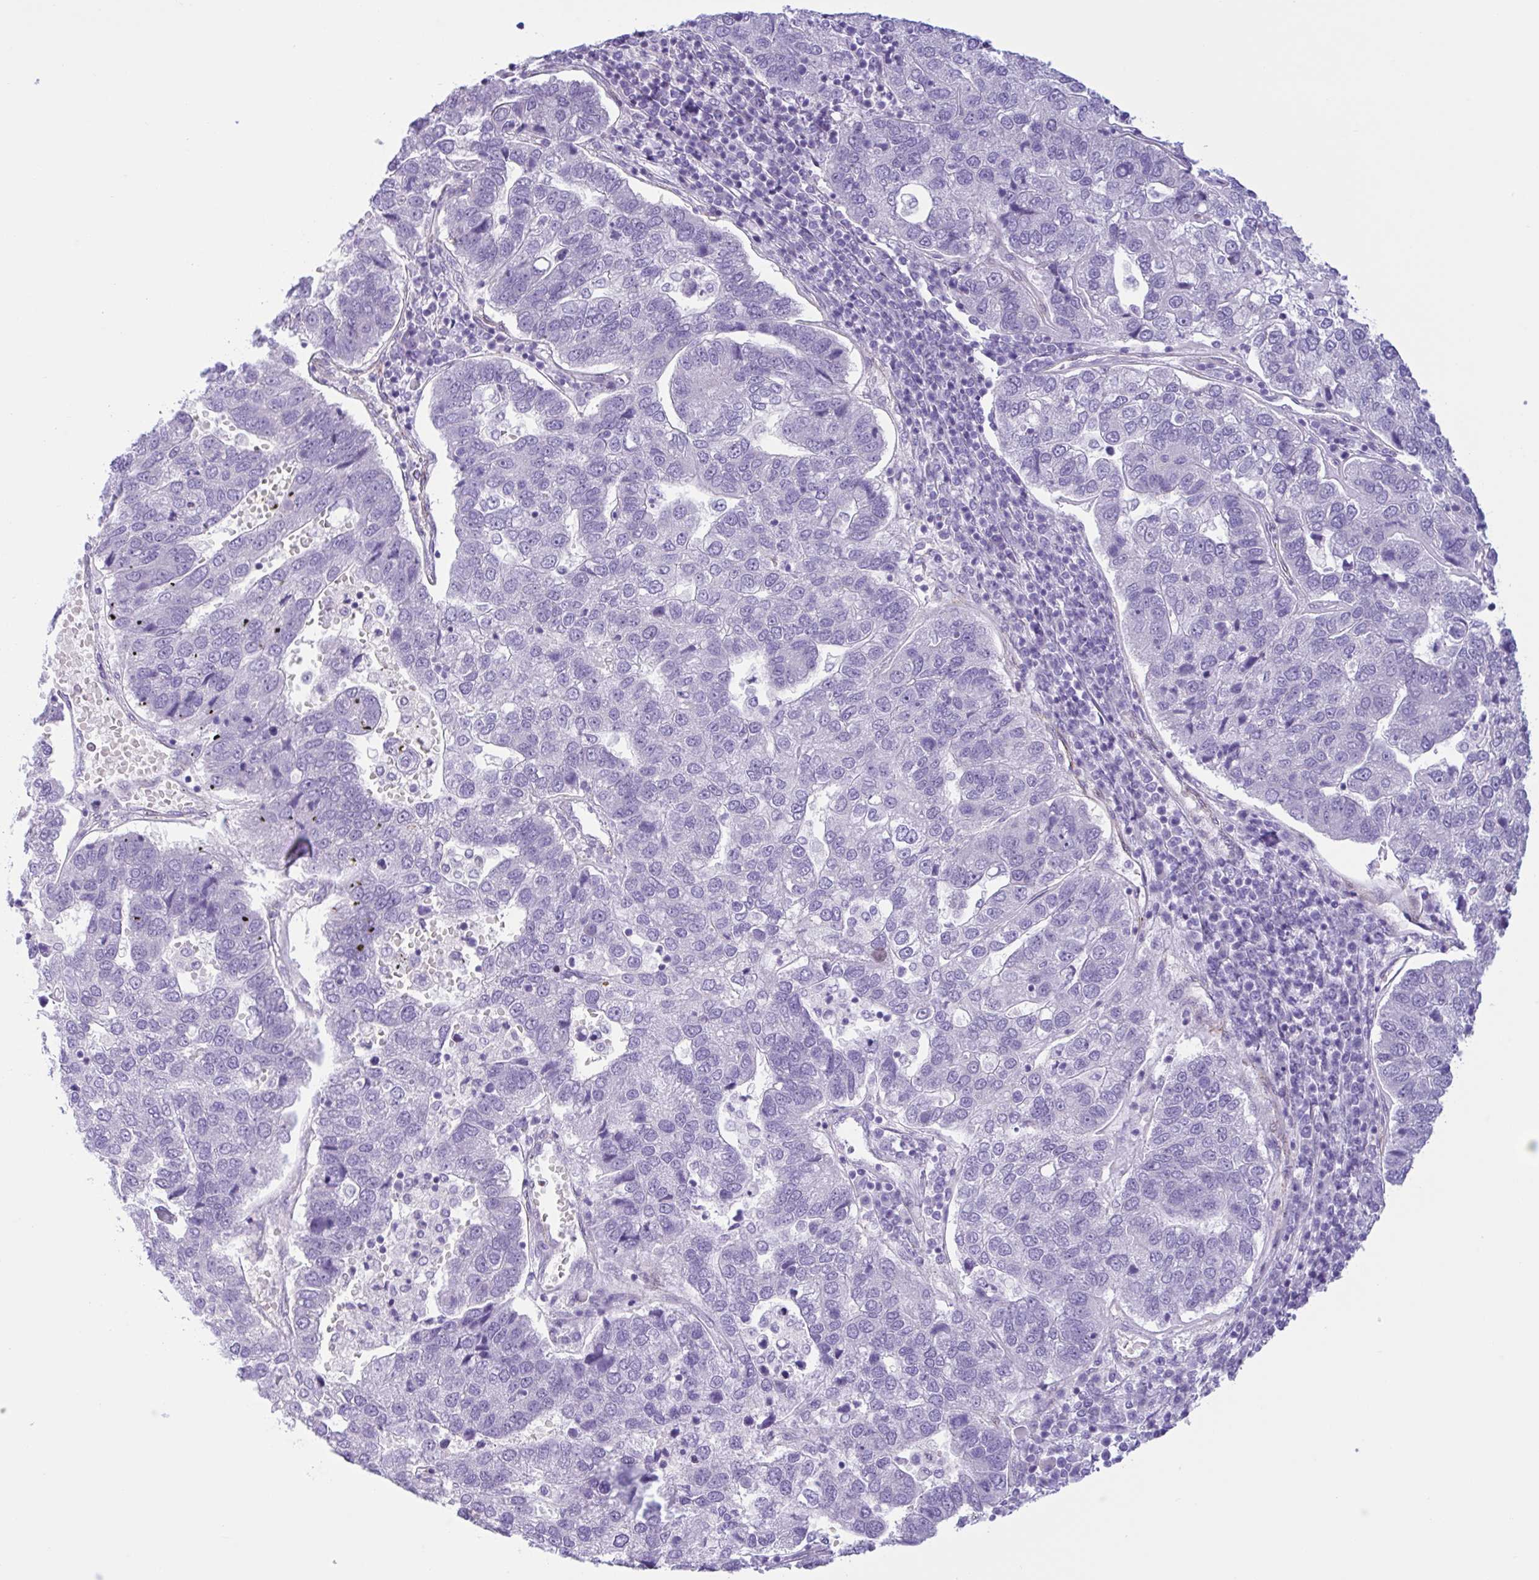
{"staining": {"intensity": "negative", "quantity": "none", "location": "none"}, "tissue": "pancreatic cancer", "cell_type": "Tumor cells", "image_type": "cancer", "snomed": [{"axis": "morphology", "description": "Adenocarcinoma, NOS"}, {"axis": "topography", "description": "Pancreas"}], "caption": "Tumor cells are negative for protein expression in human pancreatic cancer (adenocarcinoma).", "gene": "AHCYL2", "patient": {"sex": "female", "age": 61}}